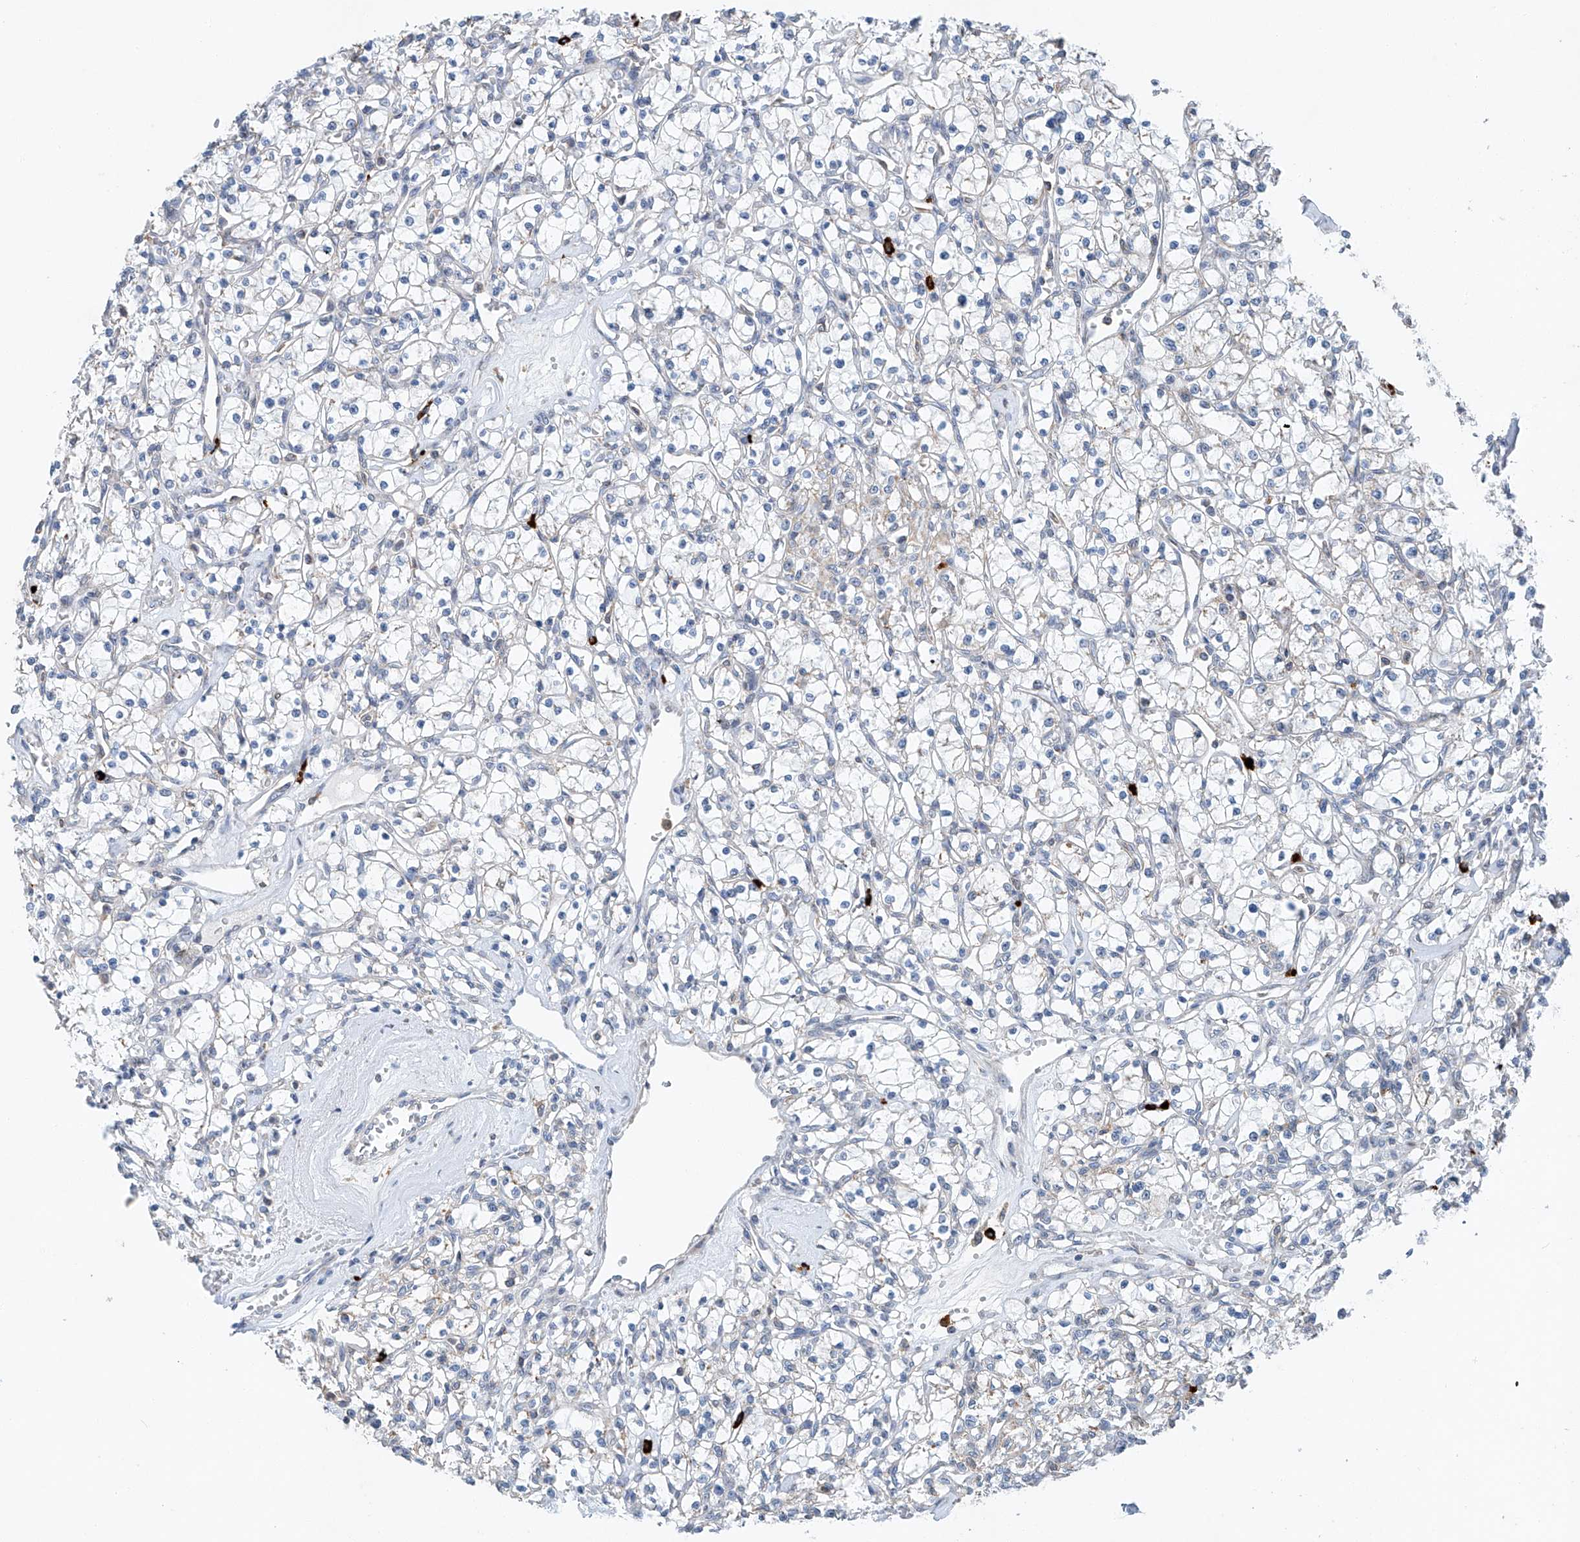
{"staining": {"intensity": "weak", "quantity": "<25%", "location": "cytoplasmic/membranous"}, "tissue": "renal cancer", "cell_type": "Tumor cells", "image_type": "cancer", "snomed": [{"axis": "morphology", "description": "Adenocarcinoma, NOS"}, {"axis": "topography", "description": "Kidney"}], "caption": "DAB immunohistochemical staining of renal cancer (adenocarcinoma) demonstrates no significant expression in tumor cells.", "gene": "KLF15", "patient": {"sex": "female", "age": 59}}